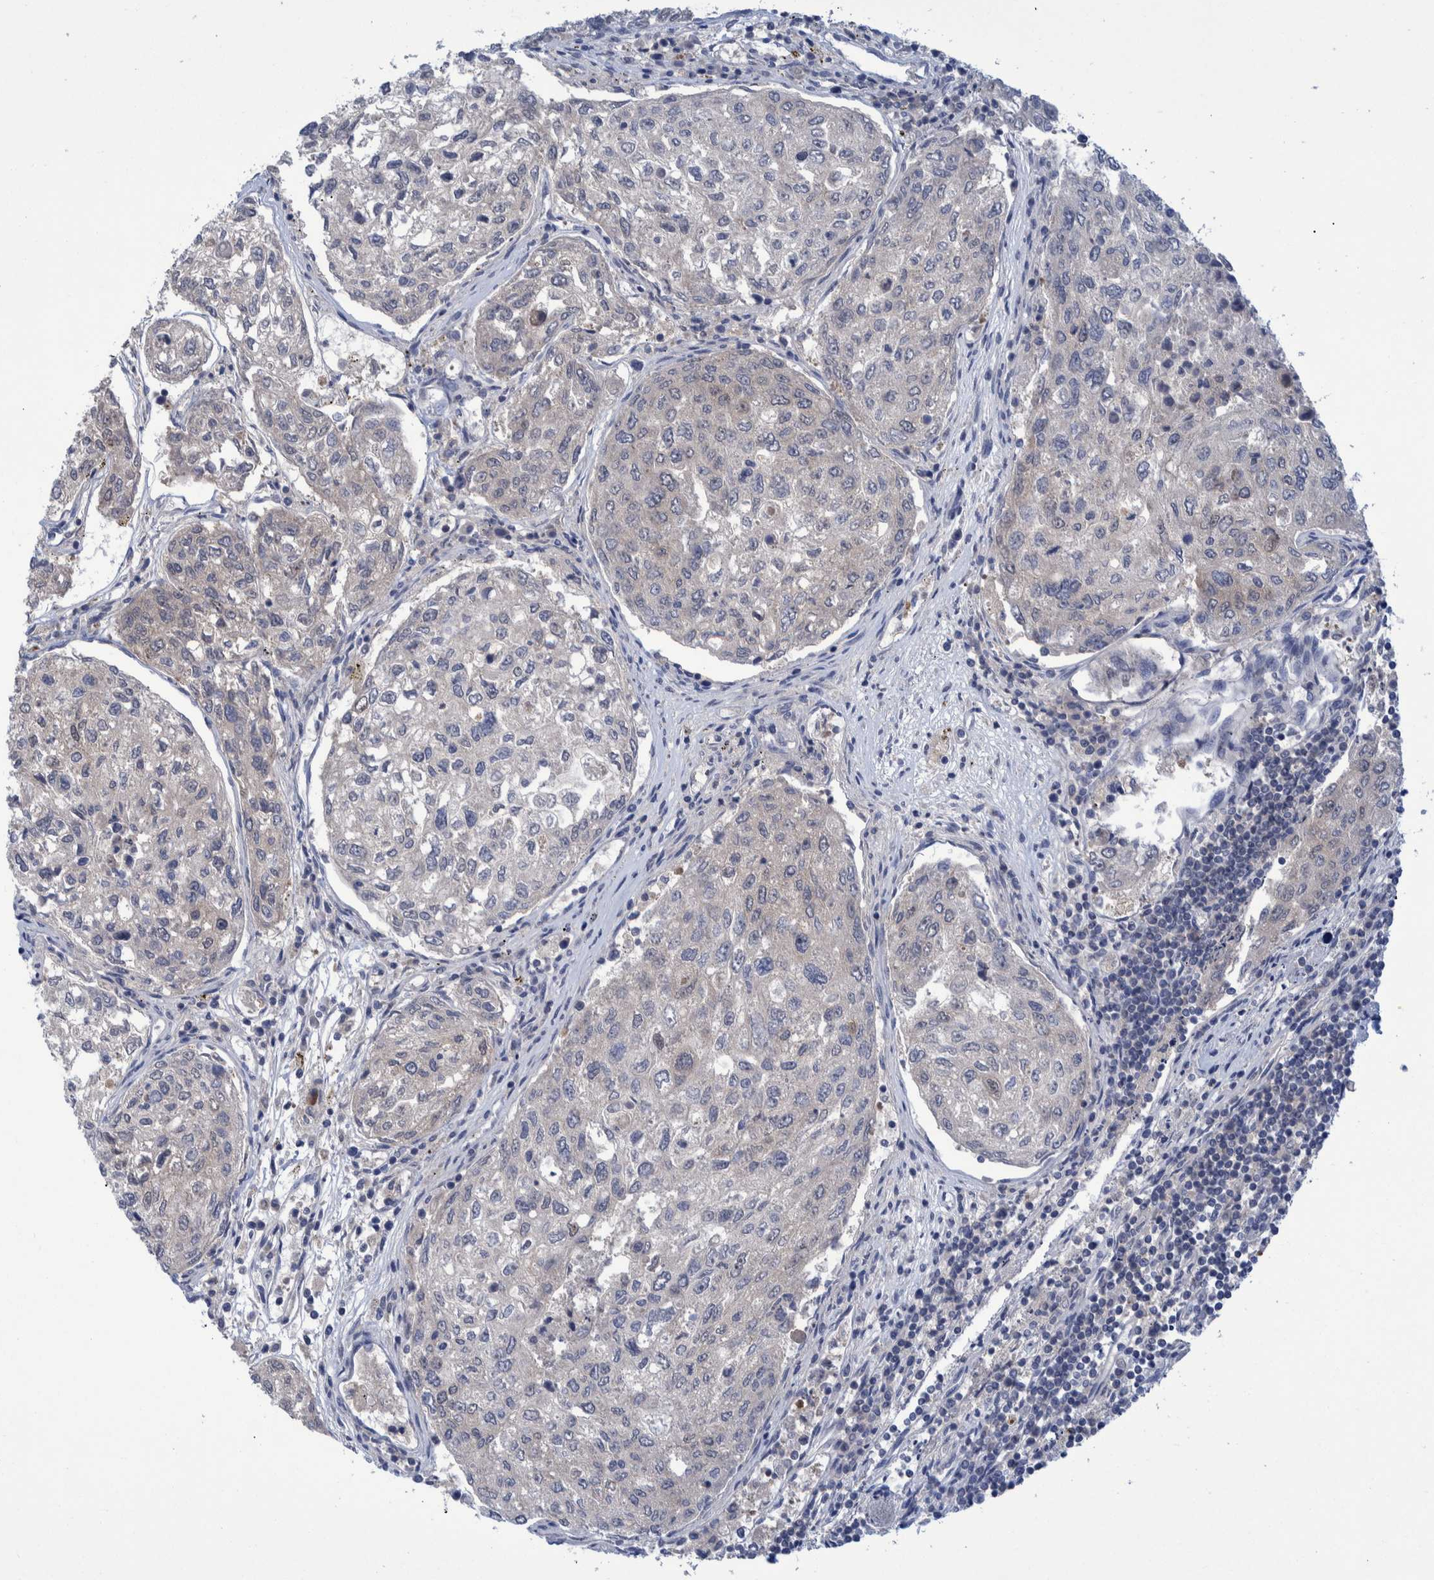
{"staining": {"intensity": "negative", "quantity": "none", "location": "none"}, "tissue": "urothelial cancer", "cell_type": "Tumor cells", "image_type": "cancer", "snomed": [{"axis": "morphology", "description": "Urothelial carcinoma, High grade"}, {"axis": "topography", "description": "Lymph node"}, {"axis": "topography", "description": "Urinary bladder"}], "caption": "Immunohistochemistry micrograph of neoplastic tissue: human urothelial cancer stained with DAB reveals no significant protein staining in tumor cells.", "gene": "PCYT2", "patient": {"sex": "male", "age": 51}}